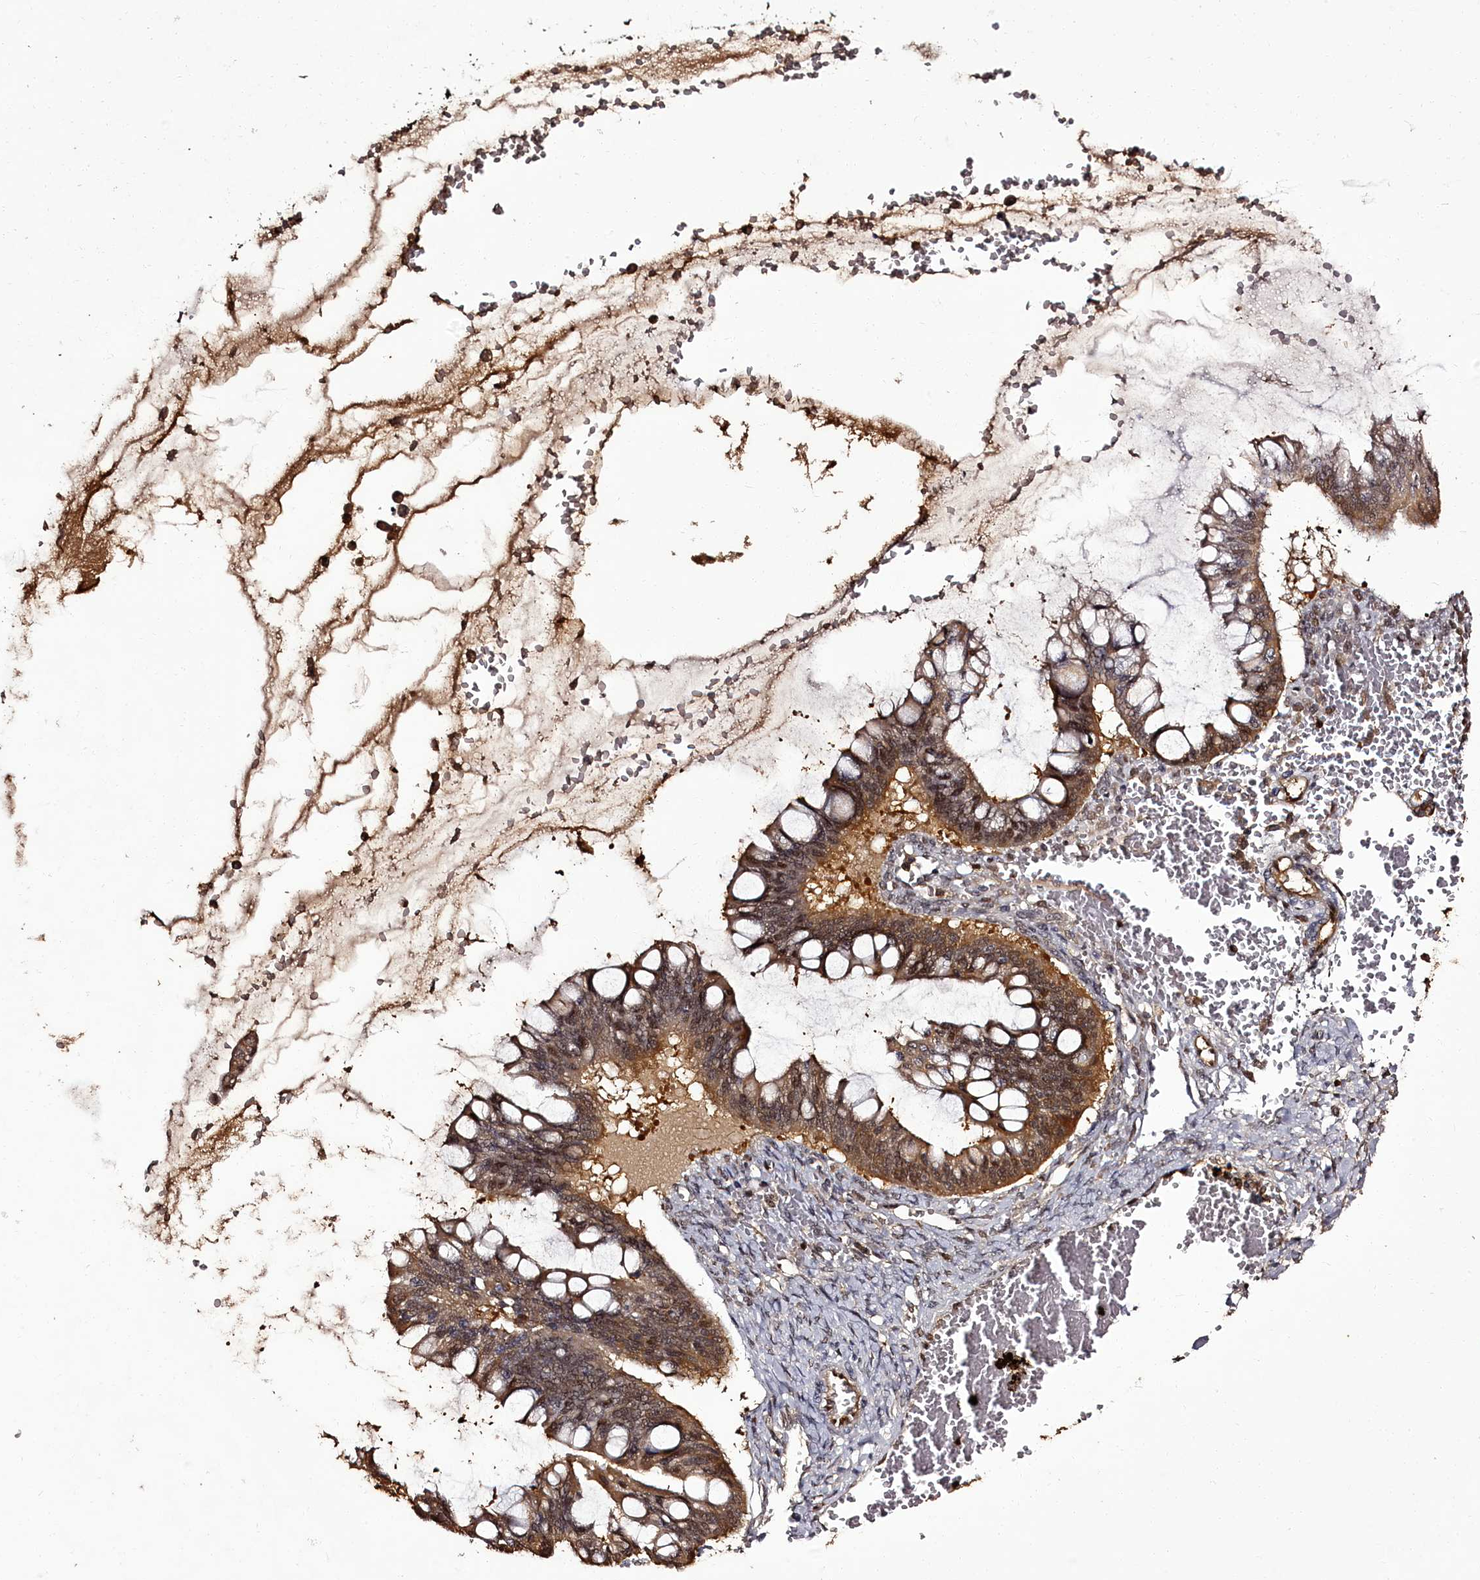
{"staining": {"intensity": "moderate", "quantity": ">75%", "location": "cytoplasmic/membranous,nuclear"}, "tissue": "ovarian cancer", "cell_type": "Tumor cells", "image_type": "cancer", "snomed": [{"axis": "morphology", "description": "Cystadenocarcinoma, mucinous, NOS"}, {"axis": "topography", "description": "Ovary"}], "caption": "An image showing moderate cytoplasmic/membranous and nuclear positivity in about >75% of tumor cells in ovarian cancer (mucinous cystadenocarcinoma), as visualized by brown immunohistochemical staining.", "gene": "NPRL2", "patient": {"sex": "female", "age": 73}}